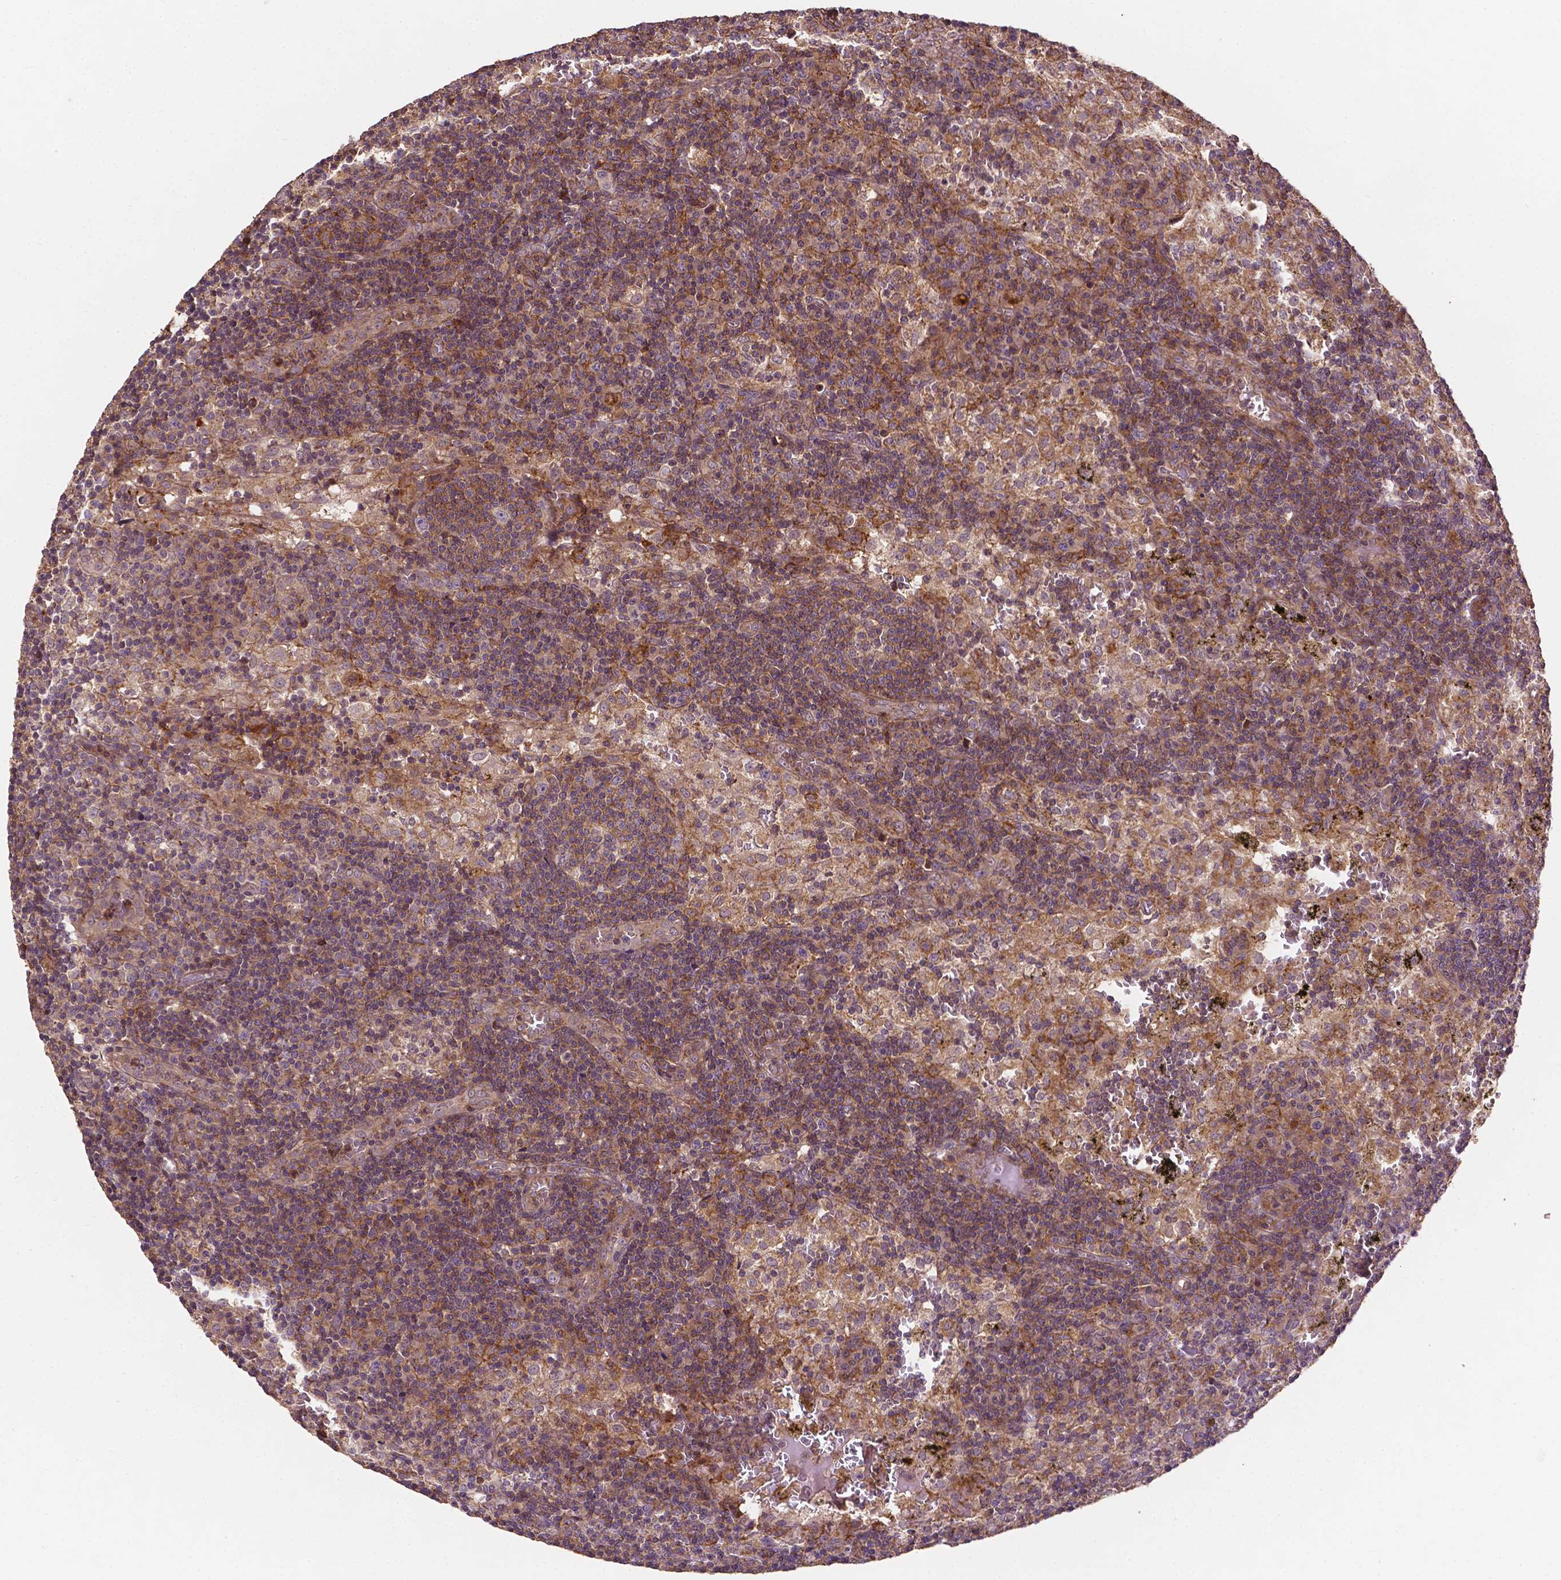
{"staining": {"intensity": "weak", "quantity": ">75%", "location": "cytoplasmic/membranous"}, "tissue": "lymph node", "cell_type": "Germinal center cells", "image_type": "normal", "snomed": [{"axis": "morphology", "description": "Normal tissue, NOS"}, {"axis": "topography", "description": "Lymph node"}], "caption": "Immunohistochemical staining of benign lymph node exhibits >75% levels of weak cytoplasmic/membranous protein positivity in about >75% of germinal center cells.", "gene": "ZMYND19", "patient": {"sex": "male", "age": 62}}